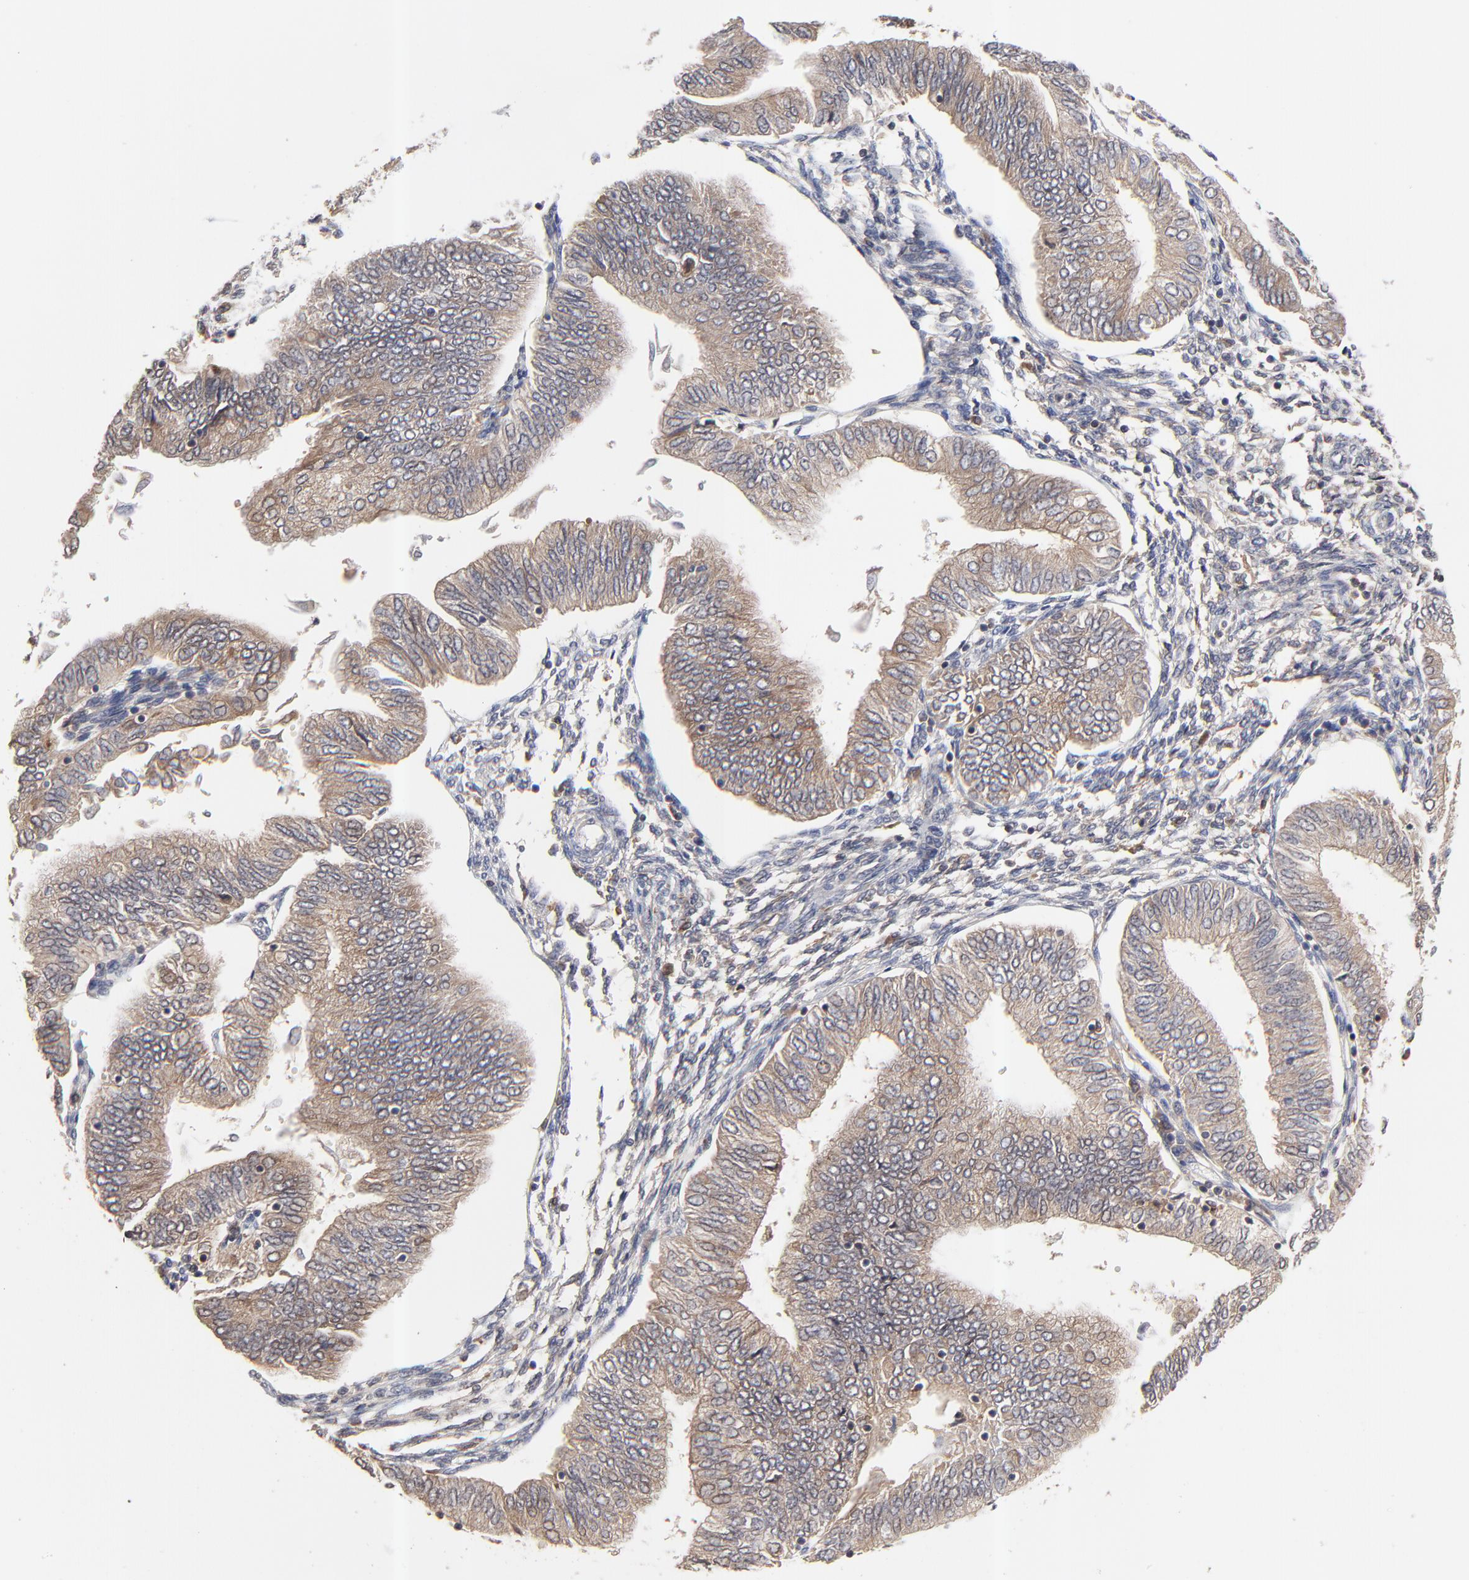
{"staining": {"intensity": "moderate", "quantity": ">75%", "location": "cytoplasmic/membranous"}, "tissue": "endometrial cancer", "cell_type": "Tumor cells", "image_type": "cancer", "snomed": [{"axis": "morphology", "description": "Adenocarcinoma, NOS"}, {"axis": "topography", "description": "Endometrium"}], "caption": "The photomicrograph displays immunohistochemical staining of endometrial cancer (adenocarcinoma). There is moderate cytoplasmic/membranous positivity is seen in approximately >75% of tumor cells. Using DAB (brown) and hematoxylin (blue) stains, captured at high magnification using brightfield microscopy.", "gene": "RAB9A", "patient": {"sex": "female", "age": 51}}